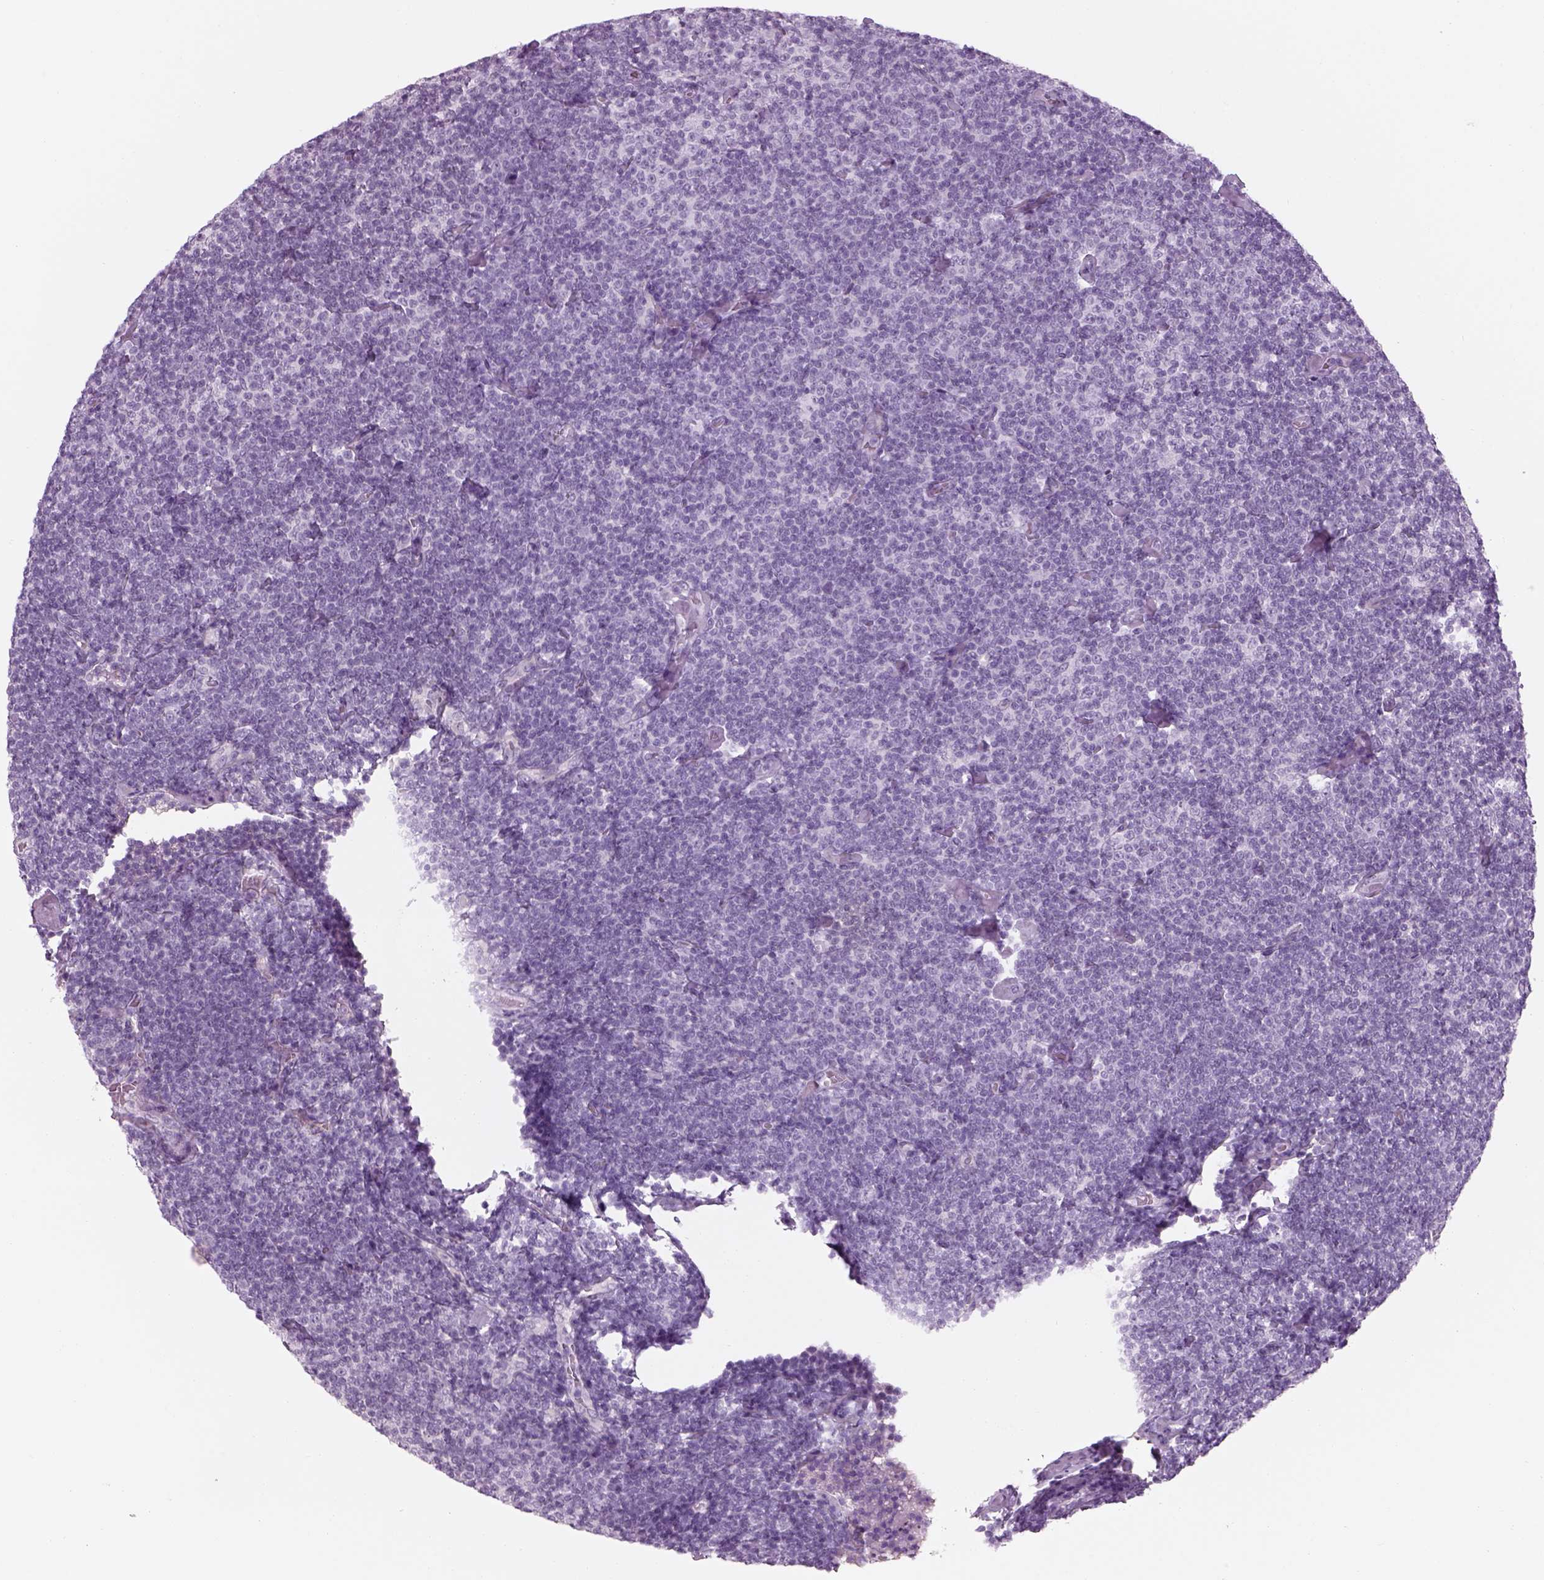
{"staining": {"intensity": "negative", "quantity": "none", "location": "none"}, "tissue": "lymphoma", "cell_type": "Tumor cells", "image_type": "cancer", "snomed": [{"axis": "morphology", "description": "Malignant lymphoma, non-Hodgkin's type, Low grade"}, {"axis": "topography", "description": "Lymph node"}], "caption": "Immunohistochemistry (IHC) of malignant lymphoma, non-Hodgkin's type (low-grade) reveals no expression in tumor cells.", "gene": "GAS2L2", "patient": {"sex": "male", "age": 81}}